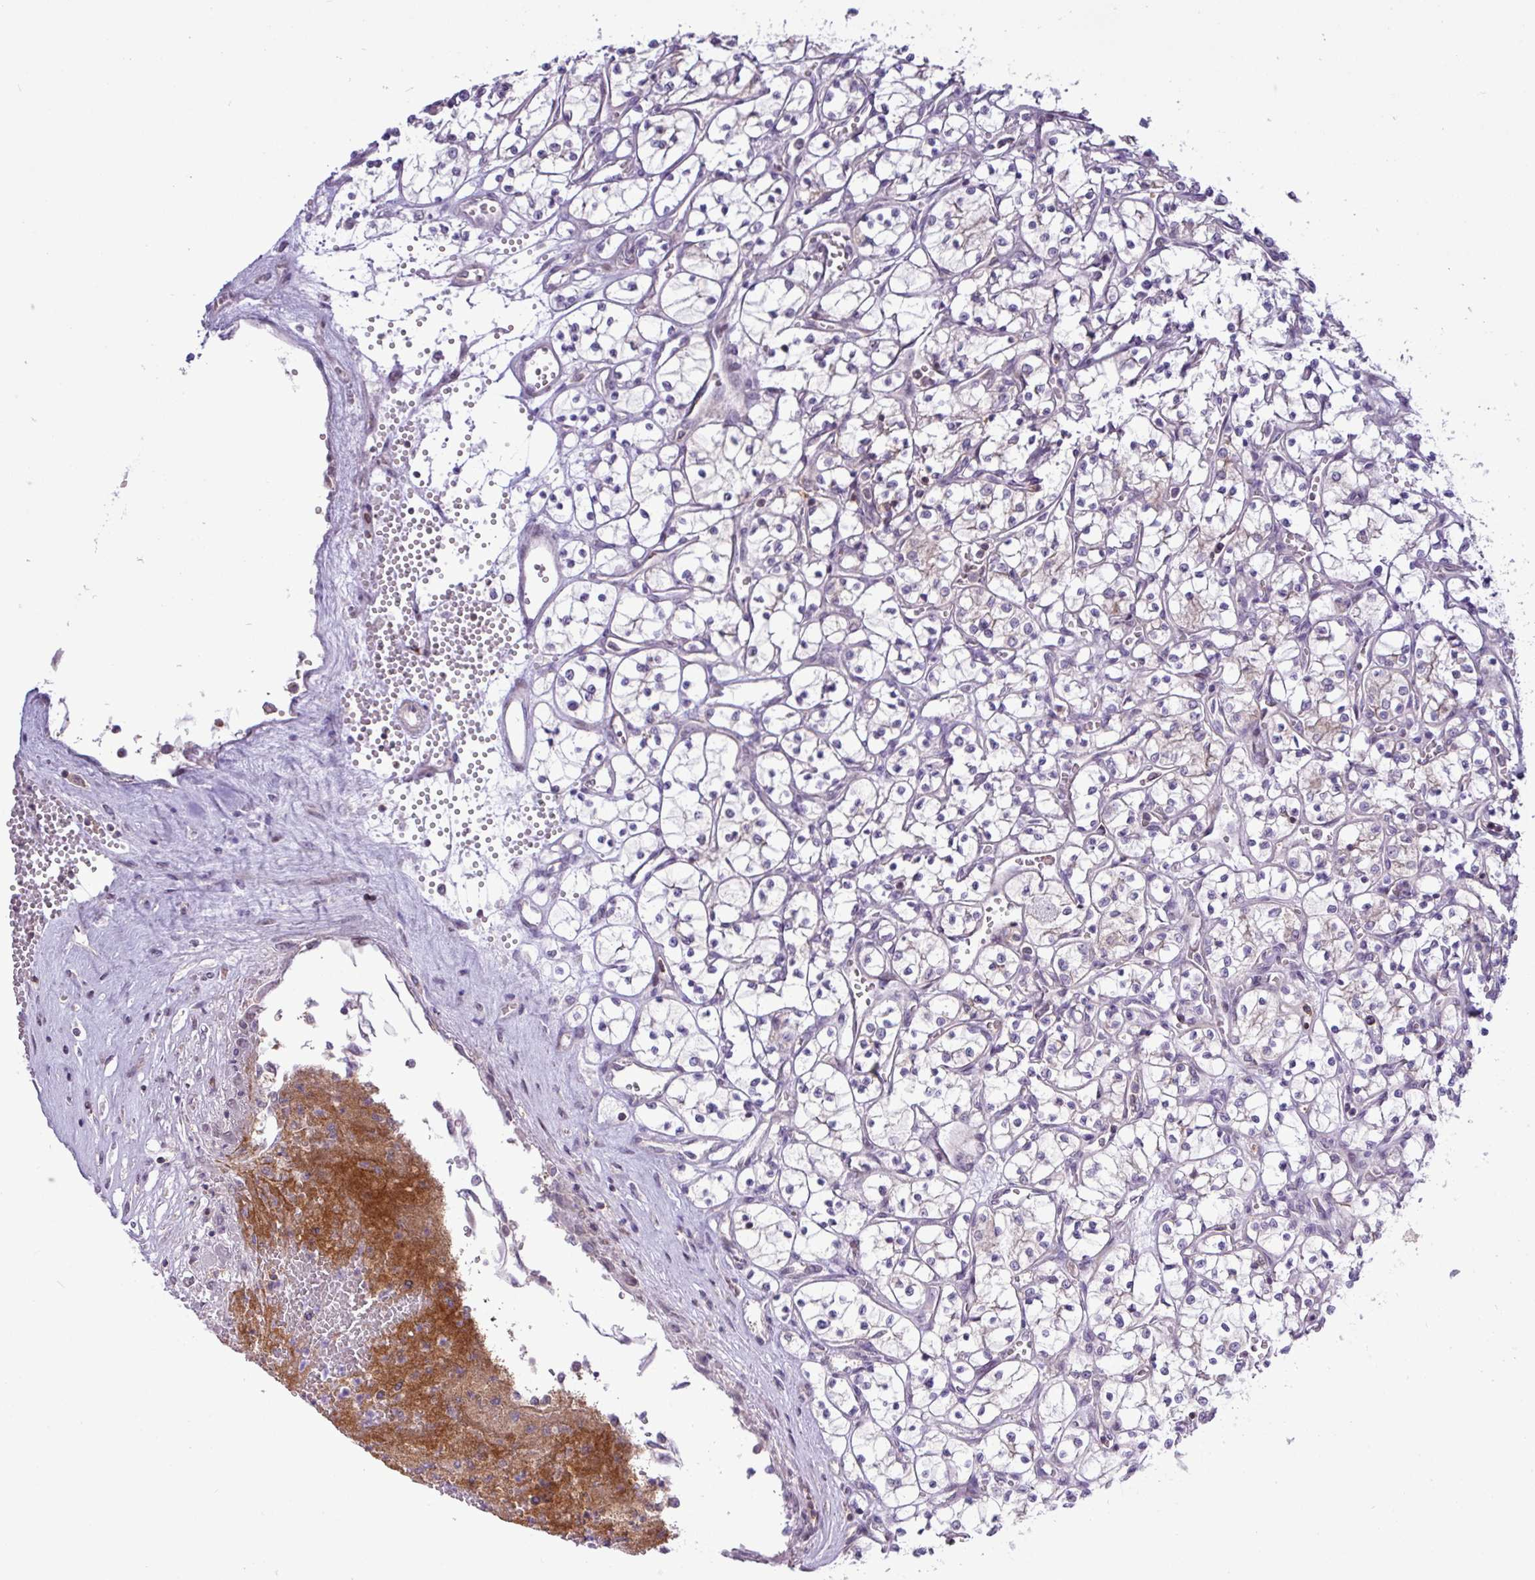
{"staining": {"intensity": "negative", "quantity": "none", "location": "none"}, "tissue": "renal cancer", "cell_type": "Tumor cells", "image_type": "cancer", "snomed": [{"axis": "morphology", "description": "Adenocarcinoma, NOS"}, {"axis": "topography", "description": "Kidney"}], "caption": "Tumor cells are negative for protein expression in human renal cancer. (DAB (3,3'-diaminobenzidine) immunohistochemistry visualized using brightfield microscopy, high magnification).", "gene": "RTL3", "patient": {"sex": "female", "age": 69}}